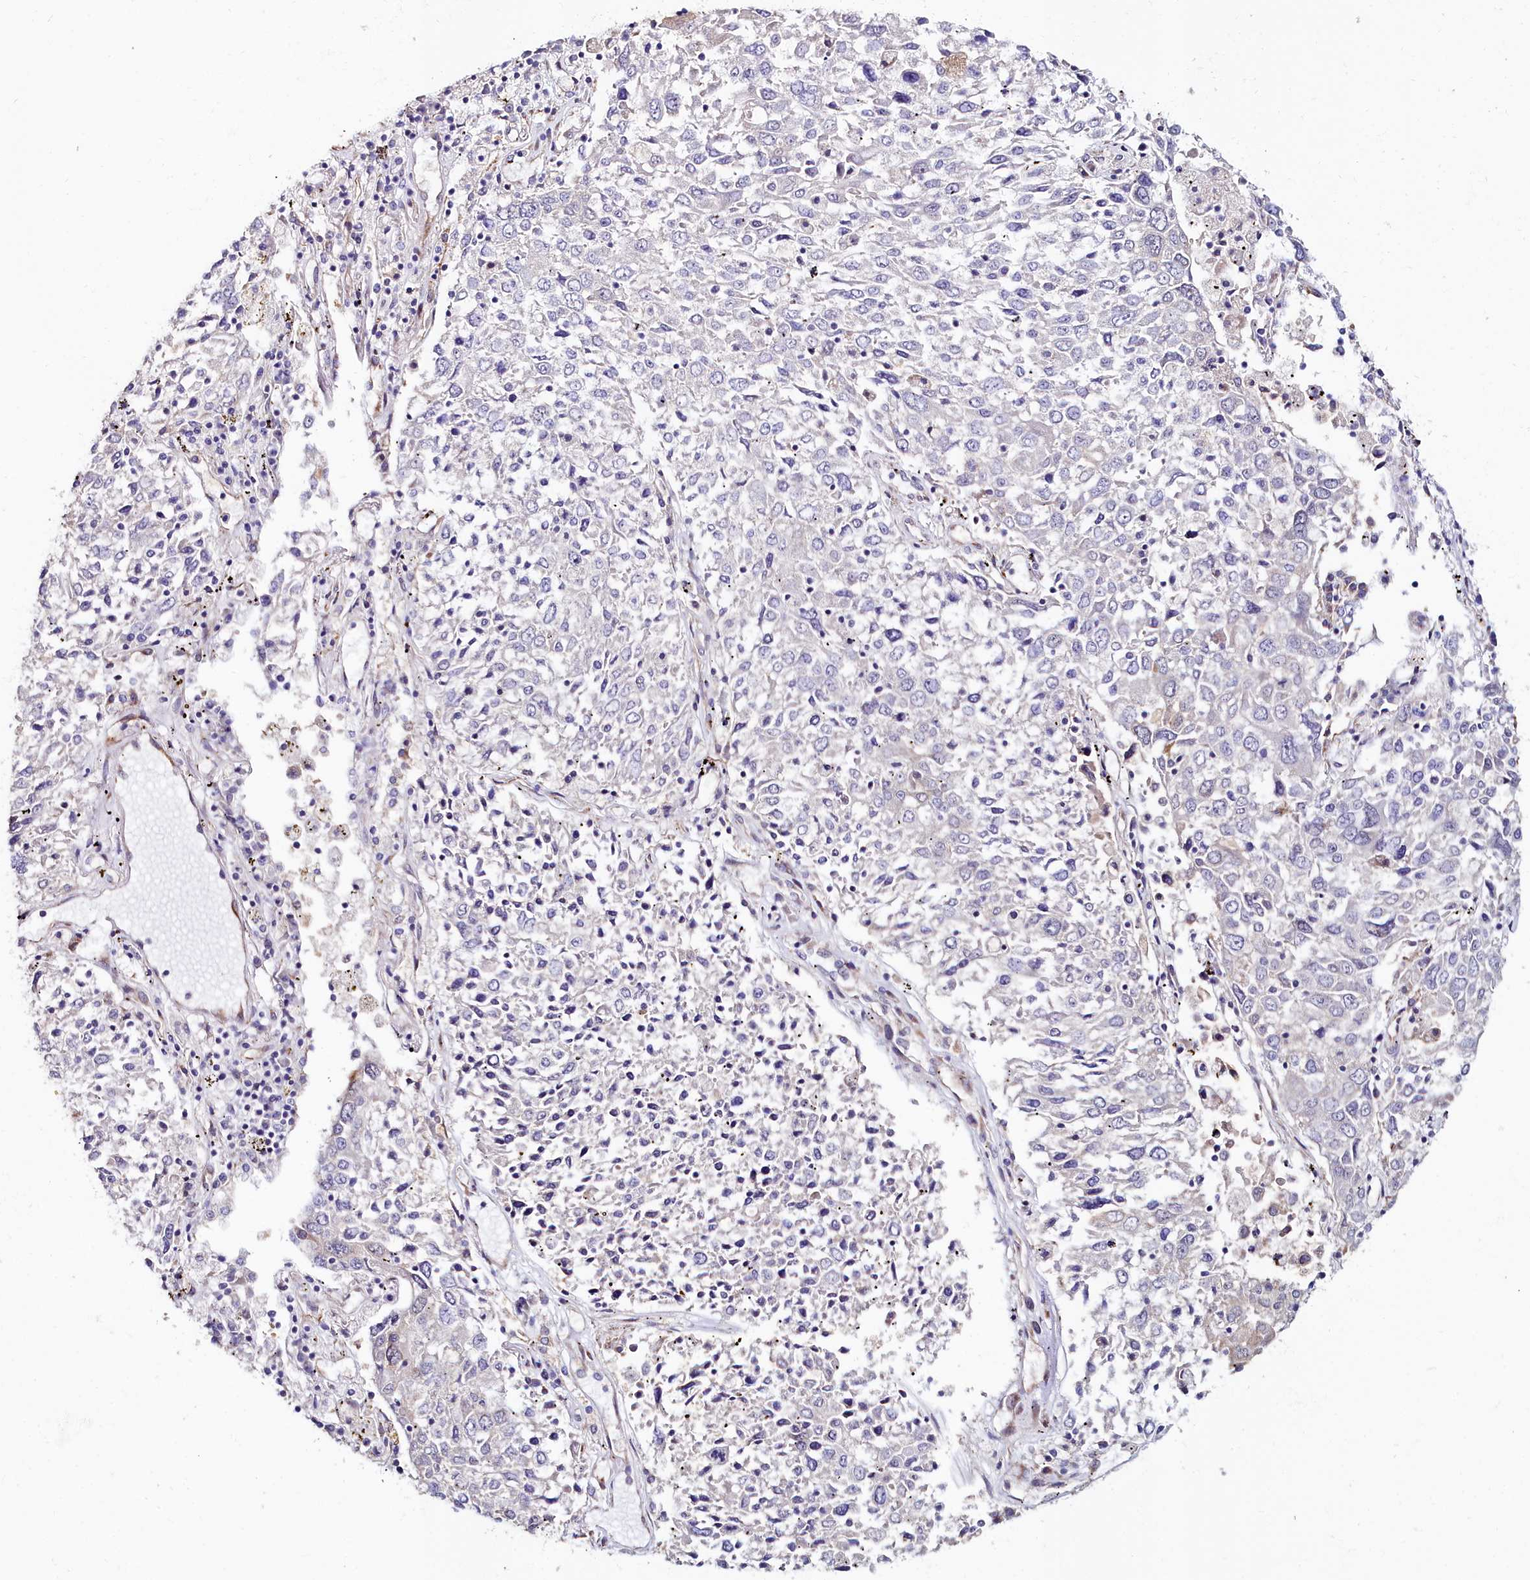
{"staining": {"intensity": "negative", "quantity": "none", "location": "none"}, "tissue": "lung cancer", "cell_type": "Tumor cells", "image_type": "cancer", "snomed": [{"axis": "morphology", "description": "Squamous cell carcinoma, NOS"}, {"axis": "topography", "description": "Lung"}], "caption": "An image of human lung cancer is negative for staining in tumor cells. (DAB (3,3'-diaminobenzidine) IHC visualized using brightfield microscopy, high magnification).", "gene": "C4orf19", "patient": {"sex": "male", "age": 65}}